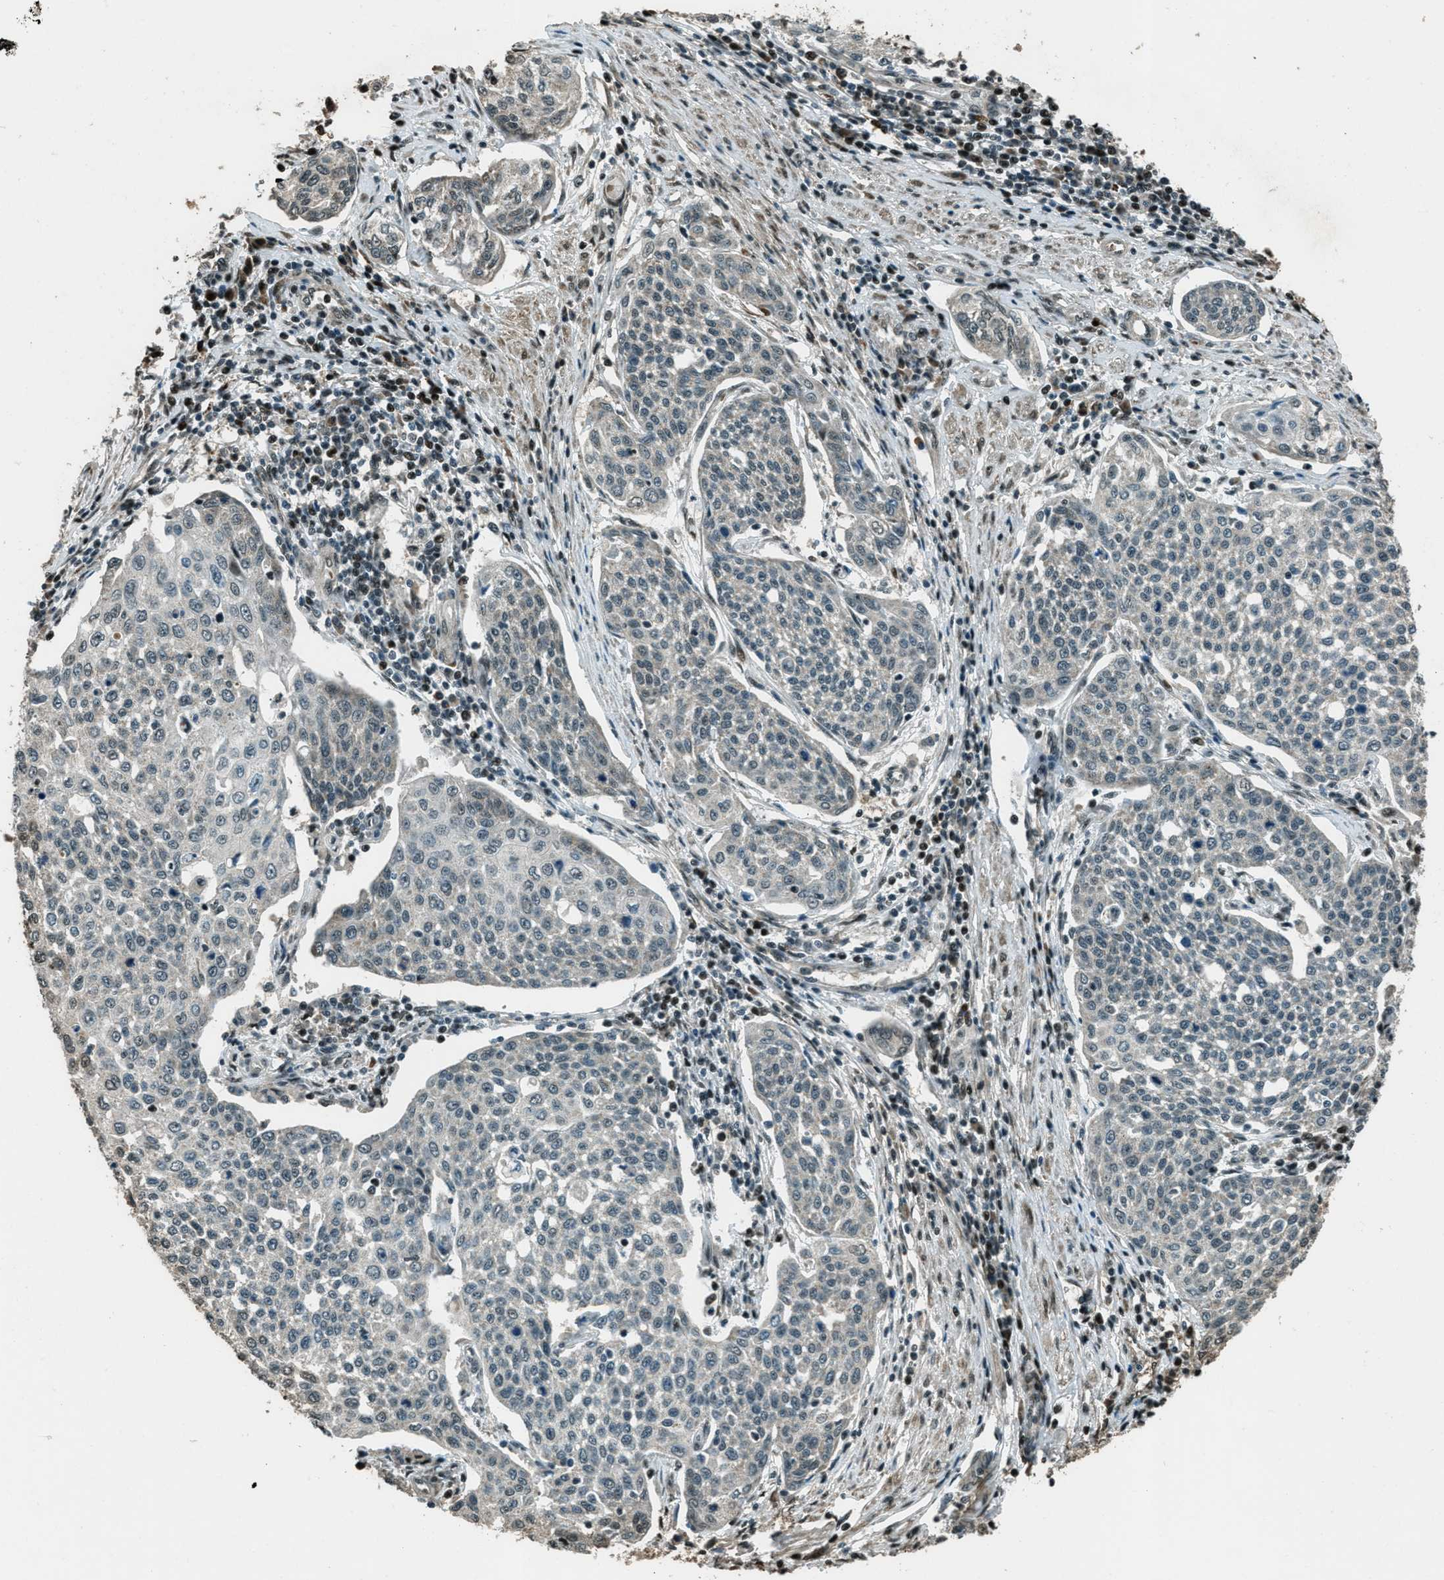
{"staining": {"intensity": "moderate", "quantity": "<25%", "location": "nuclear"}, "tissue": "cervical cancer", "cell_type": "Tumor cells", "image_type": "cancer", "snomed": [{"axis": "morphology", "description": "Squamous cell carcinoma, NOS"}, {"axis": "topography", "description": "Cervix"}], "caption": "Protein staining of squamous cell carcinoma (cervical) tissue displays moderate nuclear expression in about <25% of tumor cells.", "gene": "TARDBP", "patient": {"sex": "female", "age": 34}}